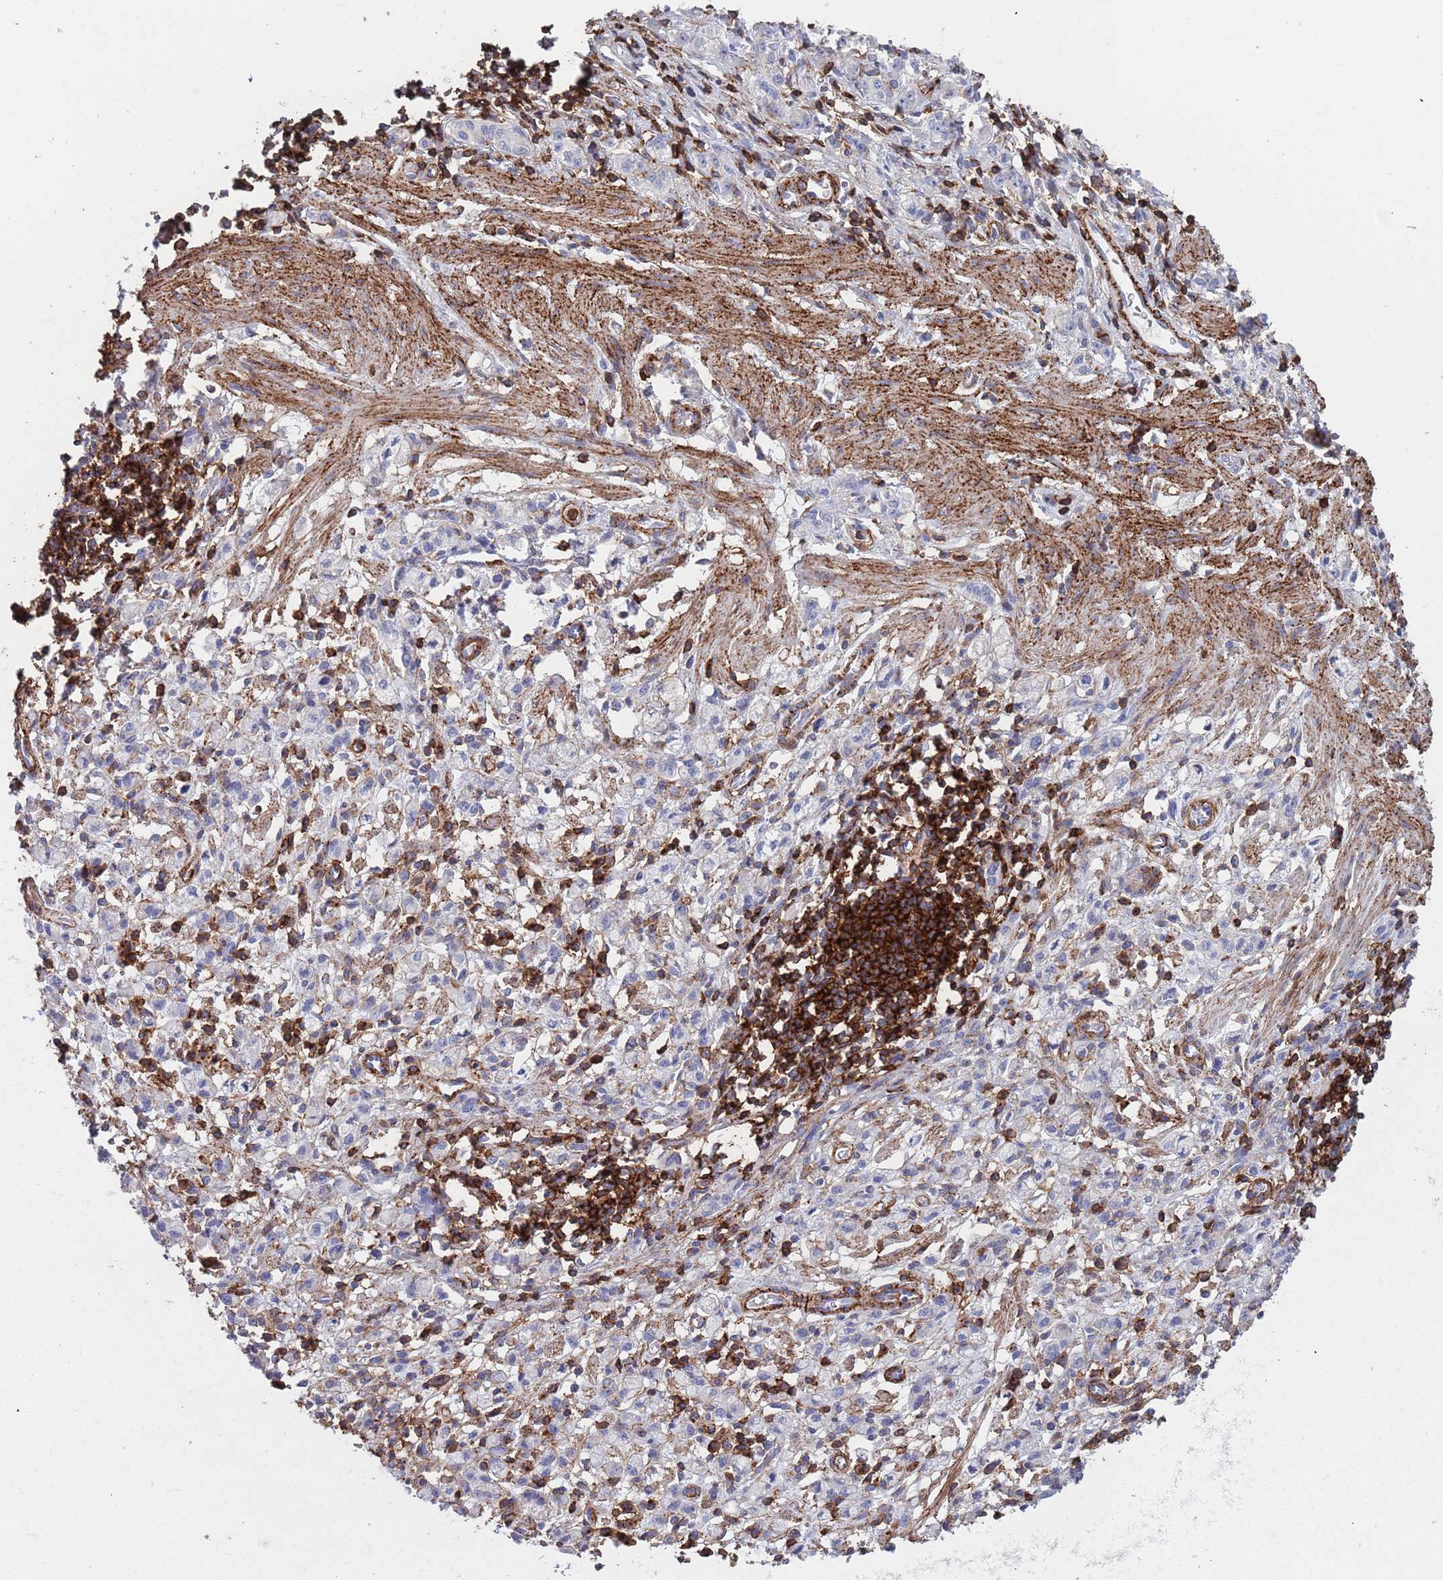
{"staining": {"intensity": "negative", "quantity": "none", "location": "none"}, "tissue": "stomach cancer", "cell_type": "Tumor cells", "image_type": "cancer", "snomed": [{"axis": "morphology", "description": "Adenocarcinoma, NOS"}, {"axis": "topography", "description": "Stomach"}], "caption": "The histopathology image shows no significant staining in tumor cells of stomach cancer.", "gene": "RNF144A", "patient": {"sex": "male", "age": 77}}